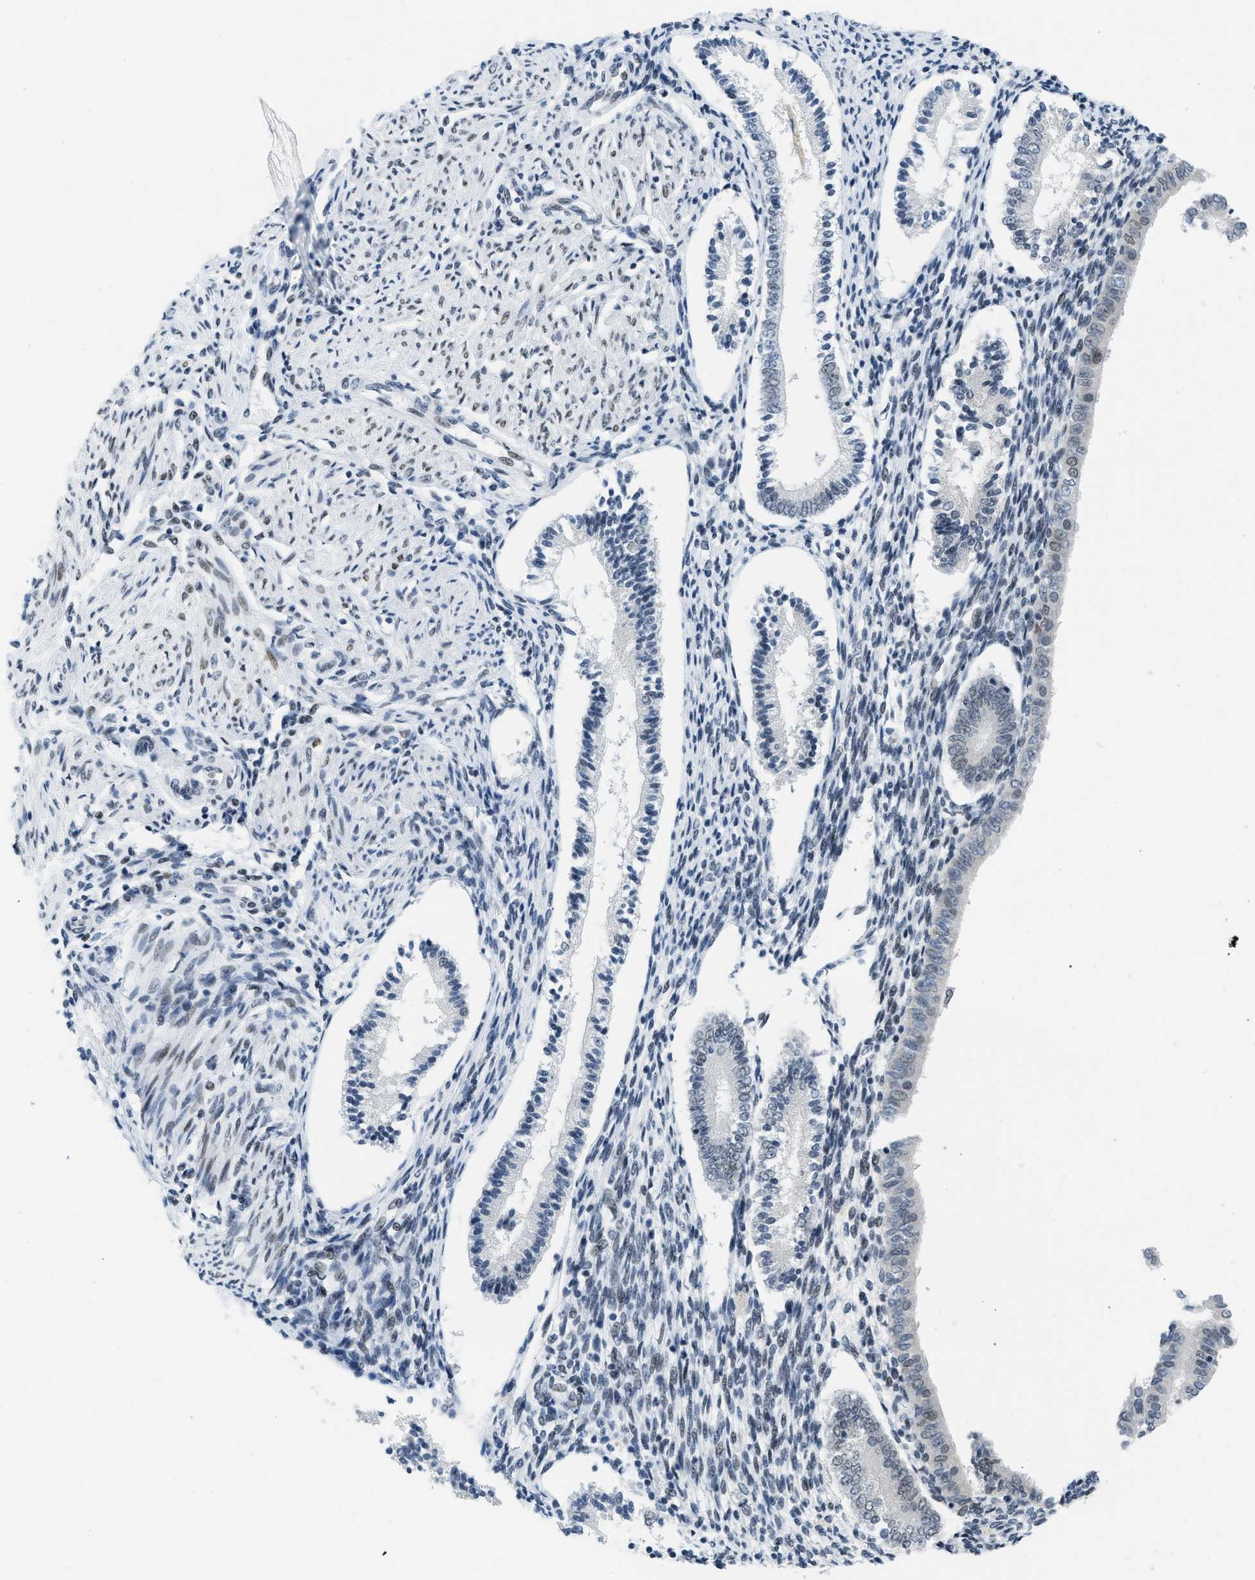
{"staining": {"intensity": "strong", "quantity": ">75%", "location": "nuclear"}, "tissue": "endometrium", "cell_type": "Cells in endometrial stroma", "image_type": "normal", "snomed": [{"axis": "morphology", "description": "Normal tissue, NOS"}, {"axis": "topography", "description": "Endometrium"}], "caption": "Protein staining of normal endometrium exhibits strong nuclear positivity in about >75% of cells in endometrial stroma.", "gene": "PBX1", "patient": {"sex": "female", "age": 42}}